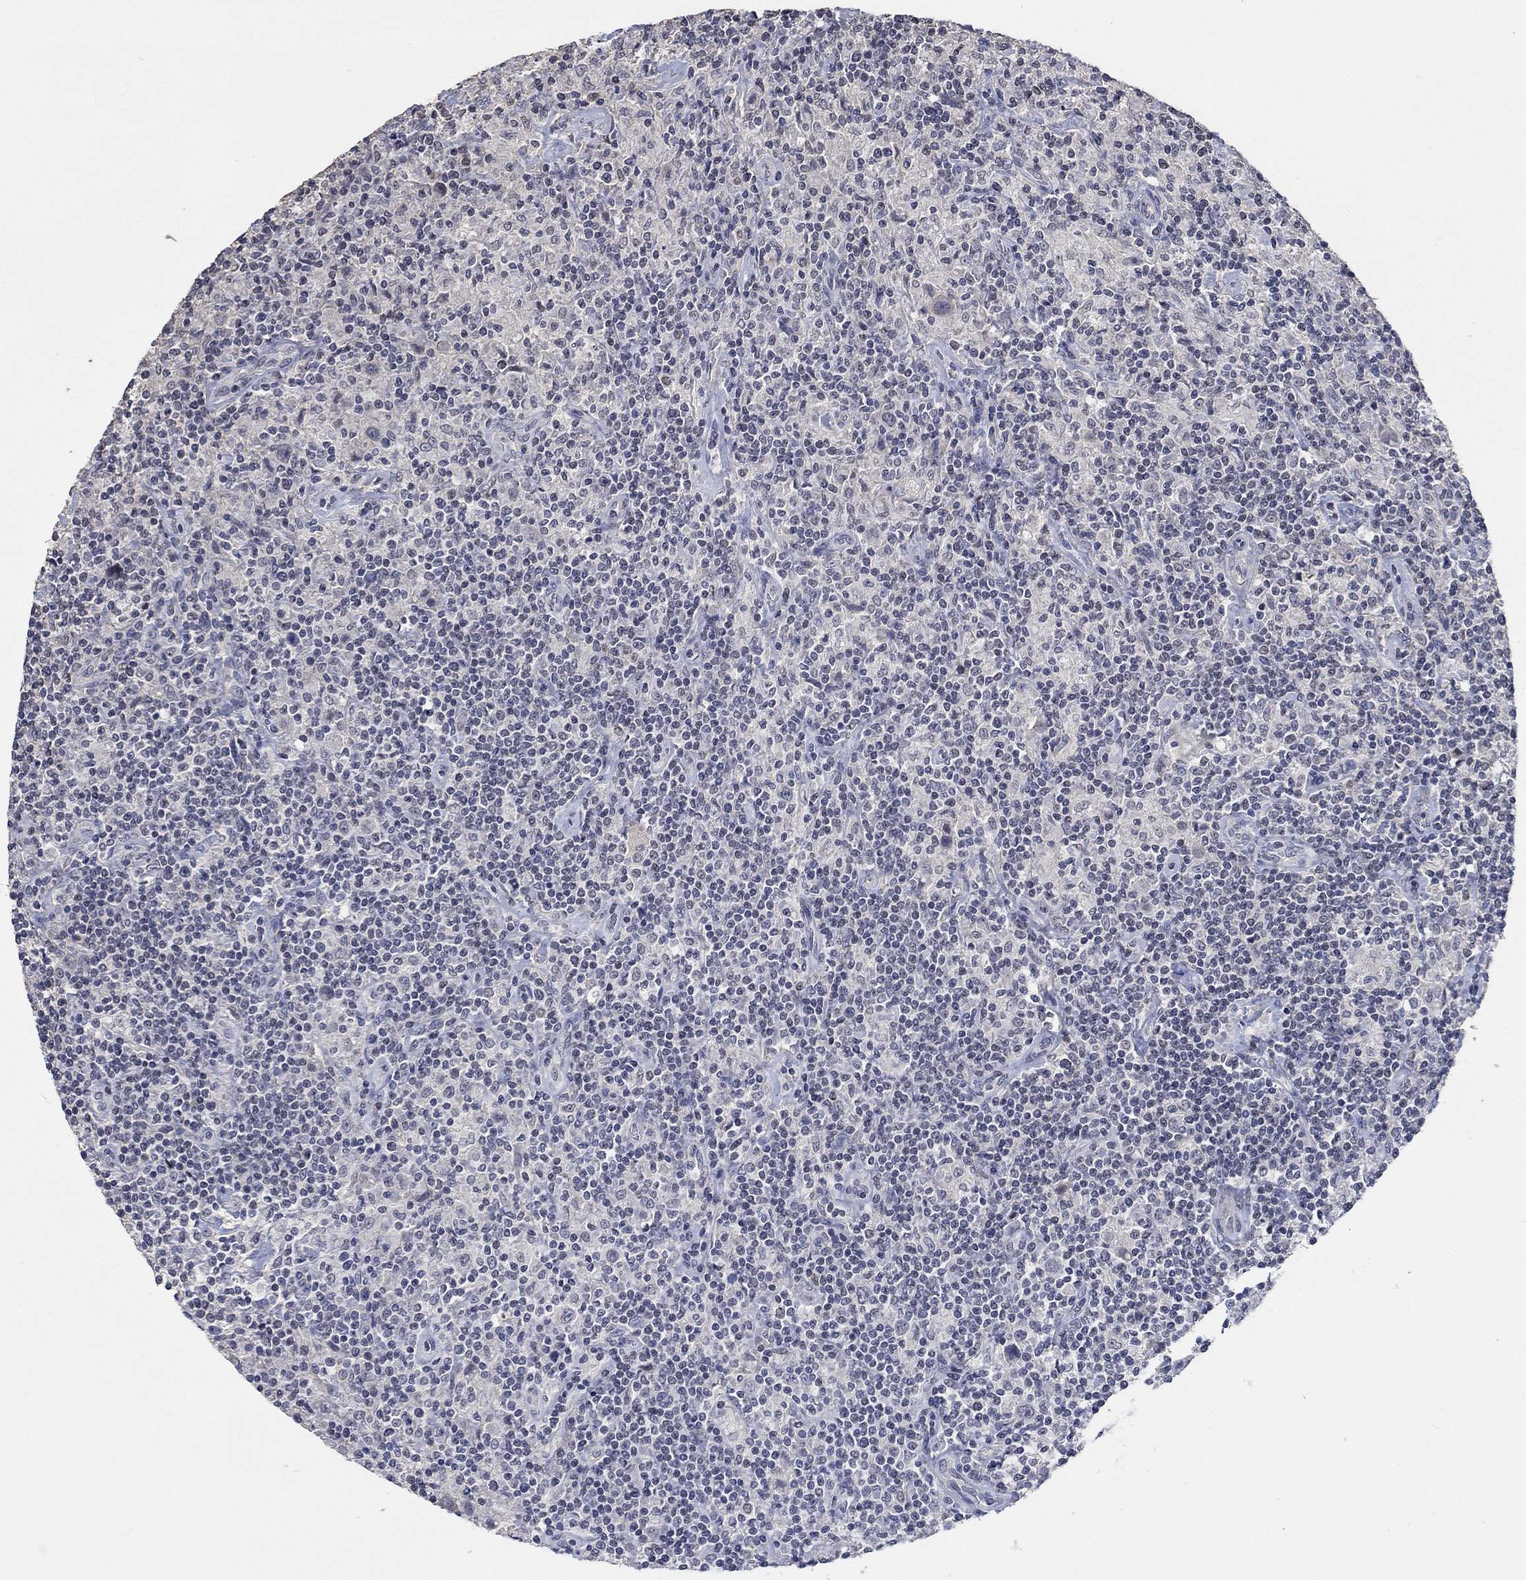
{"staining": {"intensity": "negative", "quantity": "none", "location": "none"}, "tissue": "lymphoma", "cell_type": "Tumor cells", "image_type": "cancer", "snomed": [{"axis": "morphology", "description": "Hodgkin's disease, NOS"}, {"axis": "topography", "description": "Lymph node"}], "caption": "The immunohistochemistry photomicrograph has no significant expression in tumor cells of Hodgkin's disease tissue. (DAB immunohistochemistry (IHC) visualized using brightfield microscopy, high magnification).", "gene": "ZBTB18", "patient": {"sex": "male", "age": 70}}